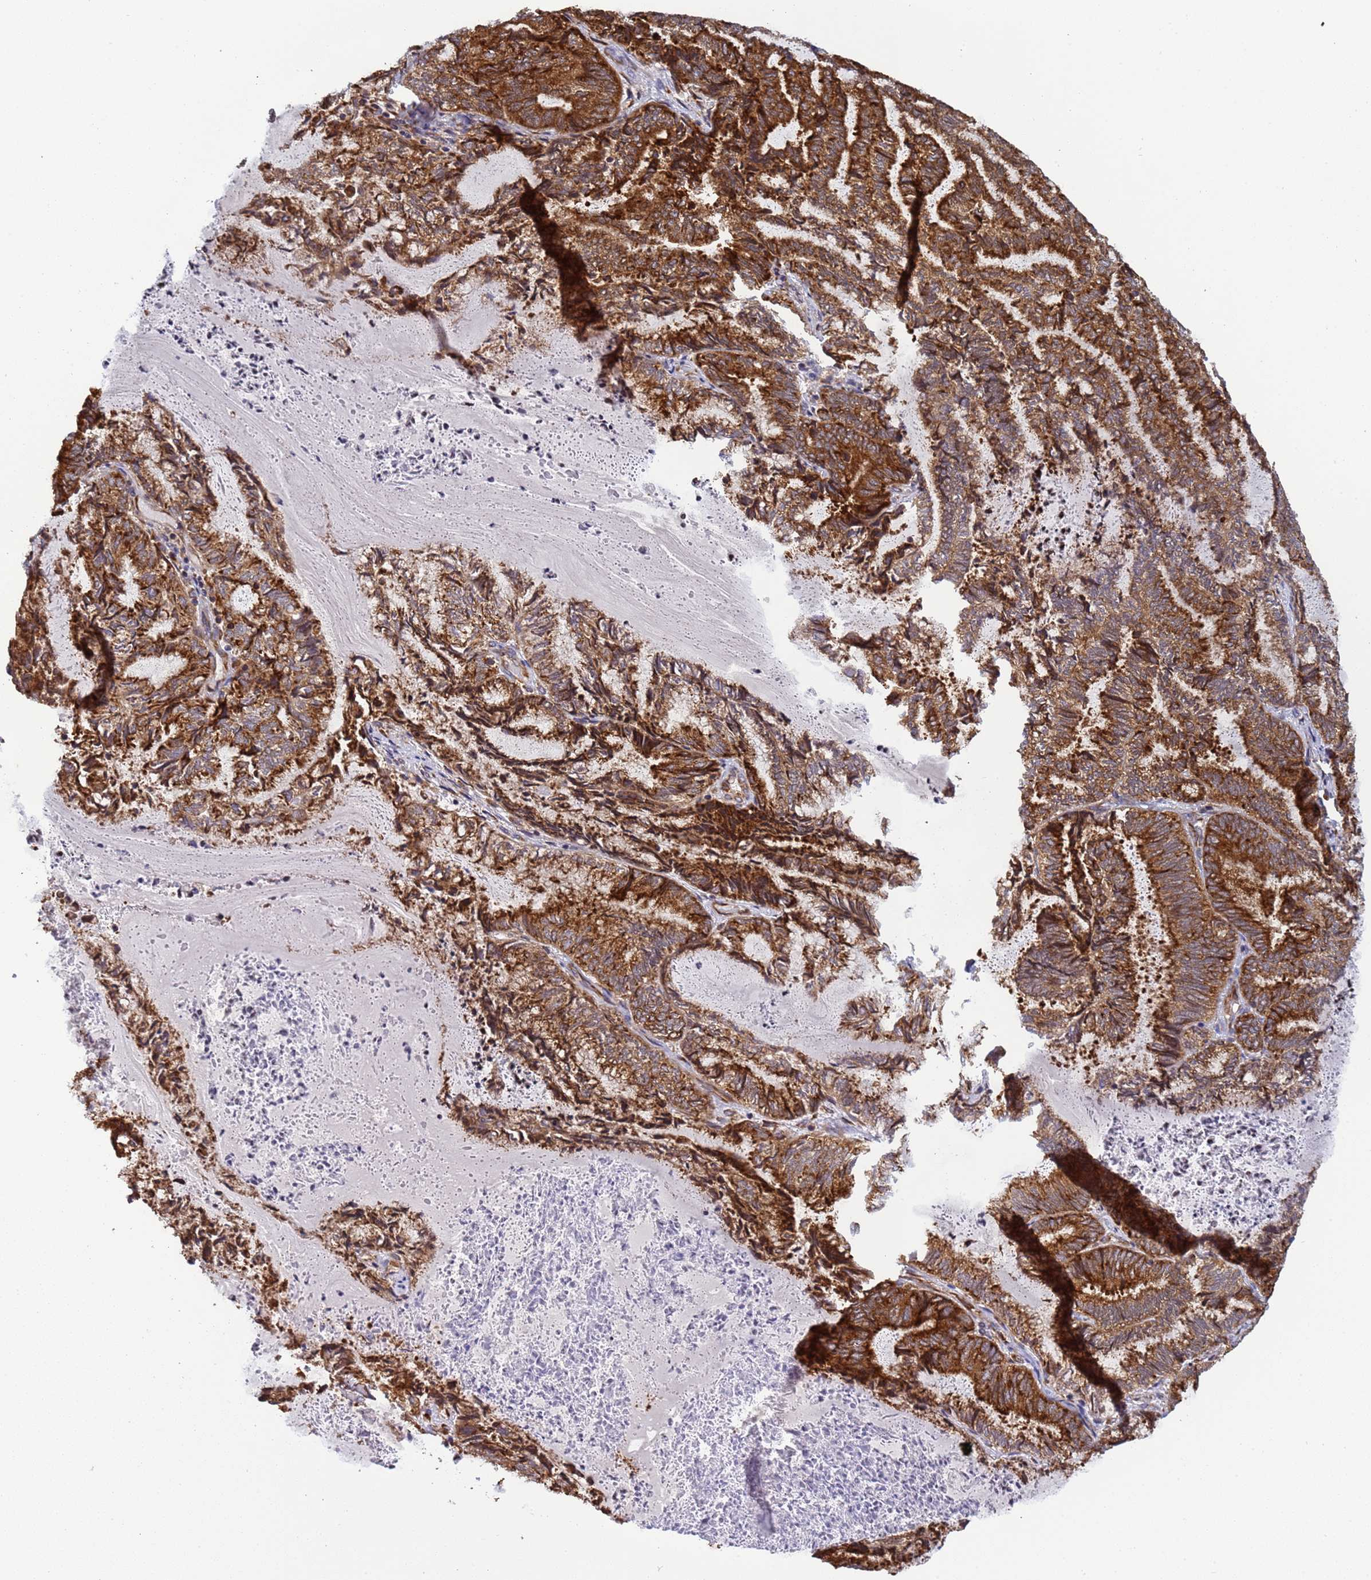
{"staining": {"intensity": "strong", "quantity": ">75%", "location": "cytoplasmic/membranous"}, "tissue": "endometrial cancer", "cell_type": "Tumor cells", "image_type": "cancer", "snomed": [{"axis": "morphology", "description": "Adenocarcinoma, NOS"}, {"axis": "topography", "description": "Endometrium"}], "caption": "Protein staining of endometrial cancer tissue exhibits strong cytoplasmic/membranous staining in about >75% of tumor cells. (DAB IHC with brightfield microscopy, high magnification).", "gene": "RPL36", "patient": {"sex": "female", "age": 80}}